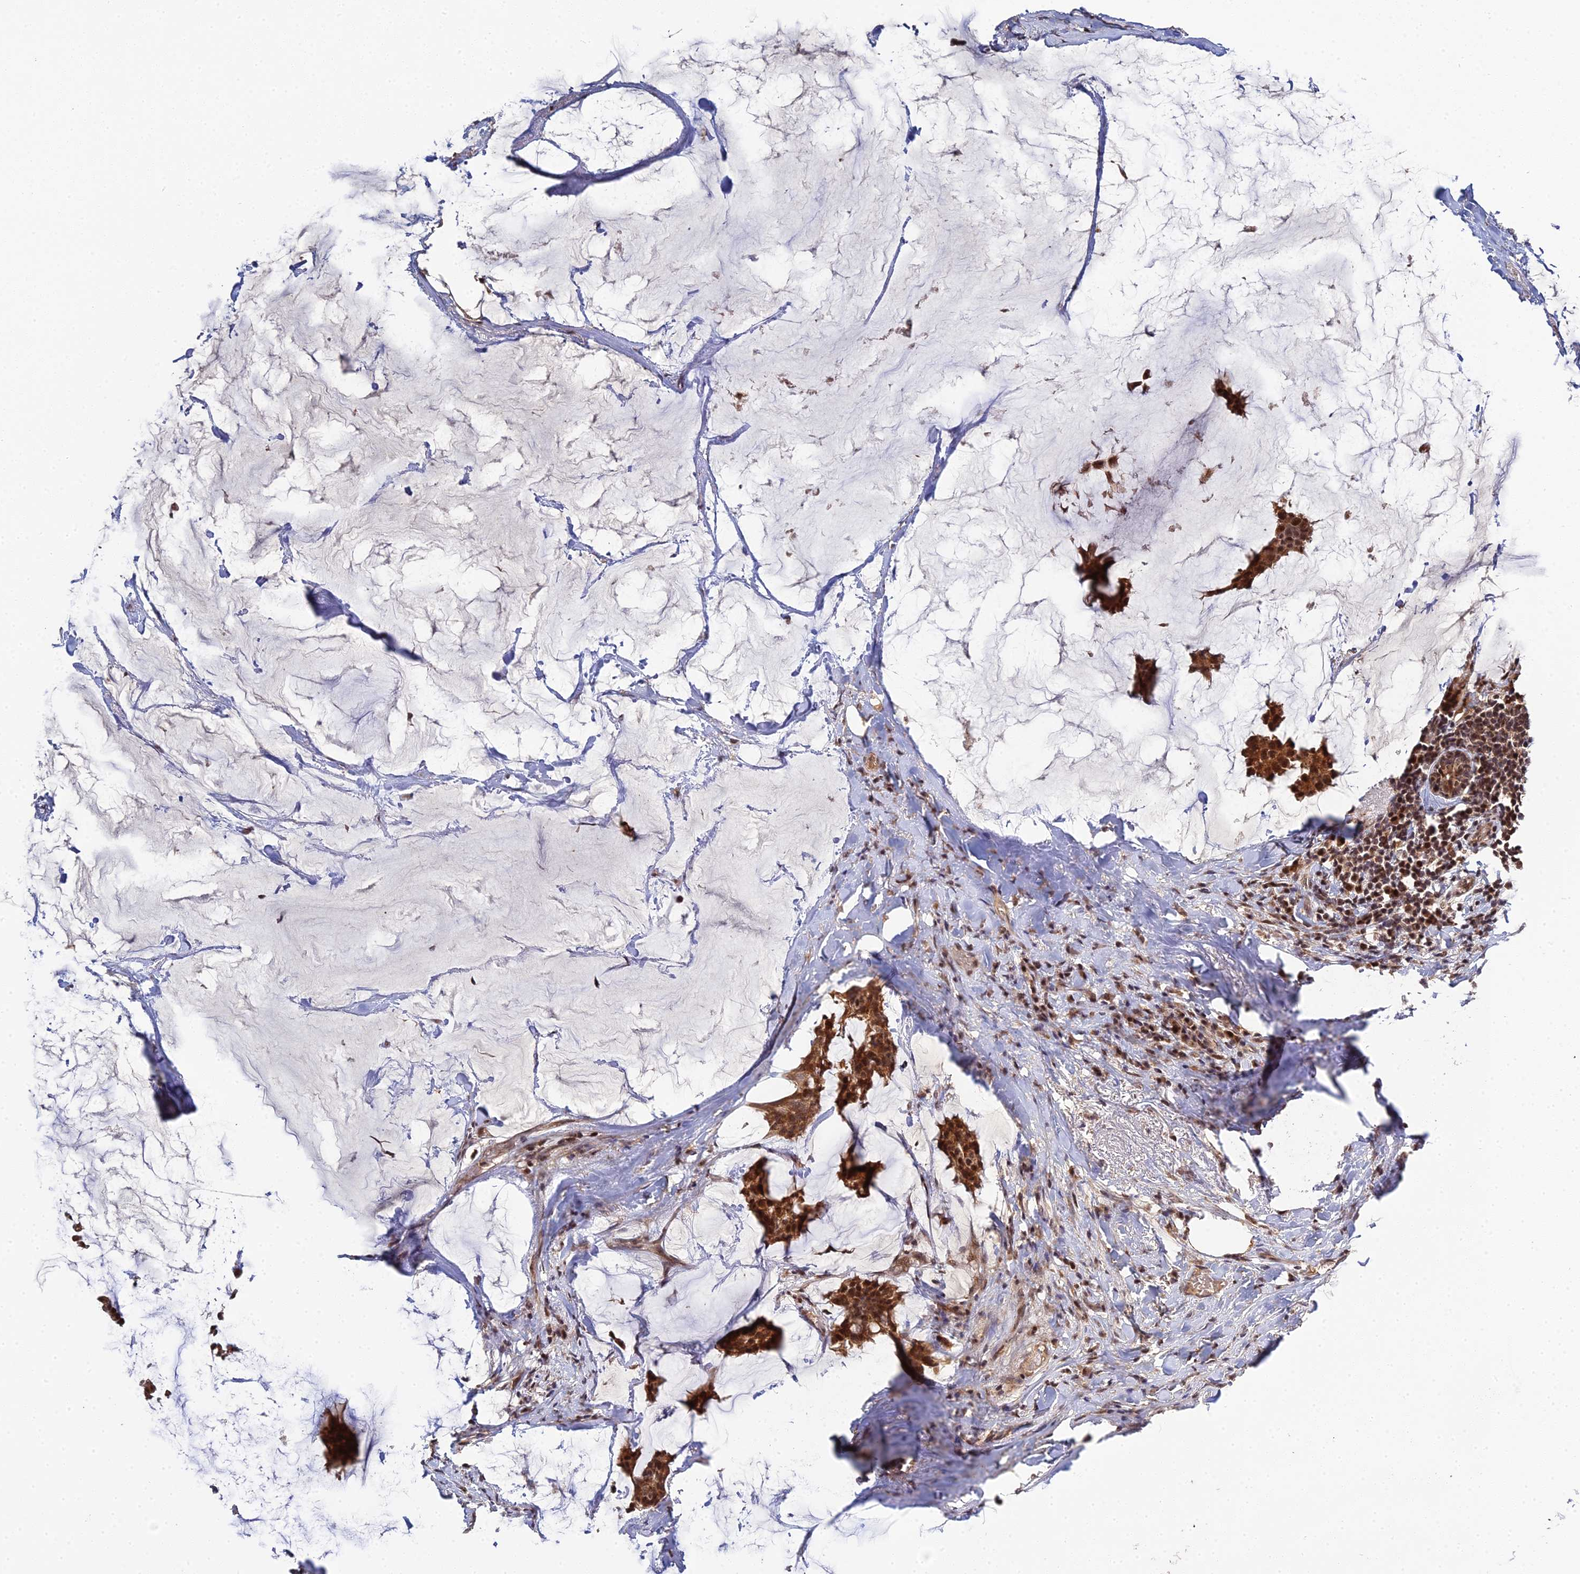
{"staining": {"intensity": "strong", "quantity": ">75%", "location": "cytoplasmic/membranous,nuclear"}, "tissue": "breast cancer", "cell_type": "Tumor cells", "image_type": "cancer", "snomed": [{"axis": "morphology", "description": "Duct carcinoma"}, {"axis": "topography", "description": "Breast"}], "caption": "Breast cancer (invasive ductal carcinoma) stained with IHC reveals strong cytoplasmic/membranous and nuclear expression in approximately >75% of tumor cells. The protein is shown in brown color, while the nuclei are stained blue.", "gene": "ERCC5", "patient": {"sex": "female", "age": 93}}